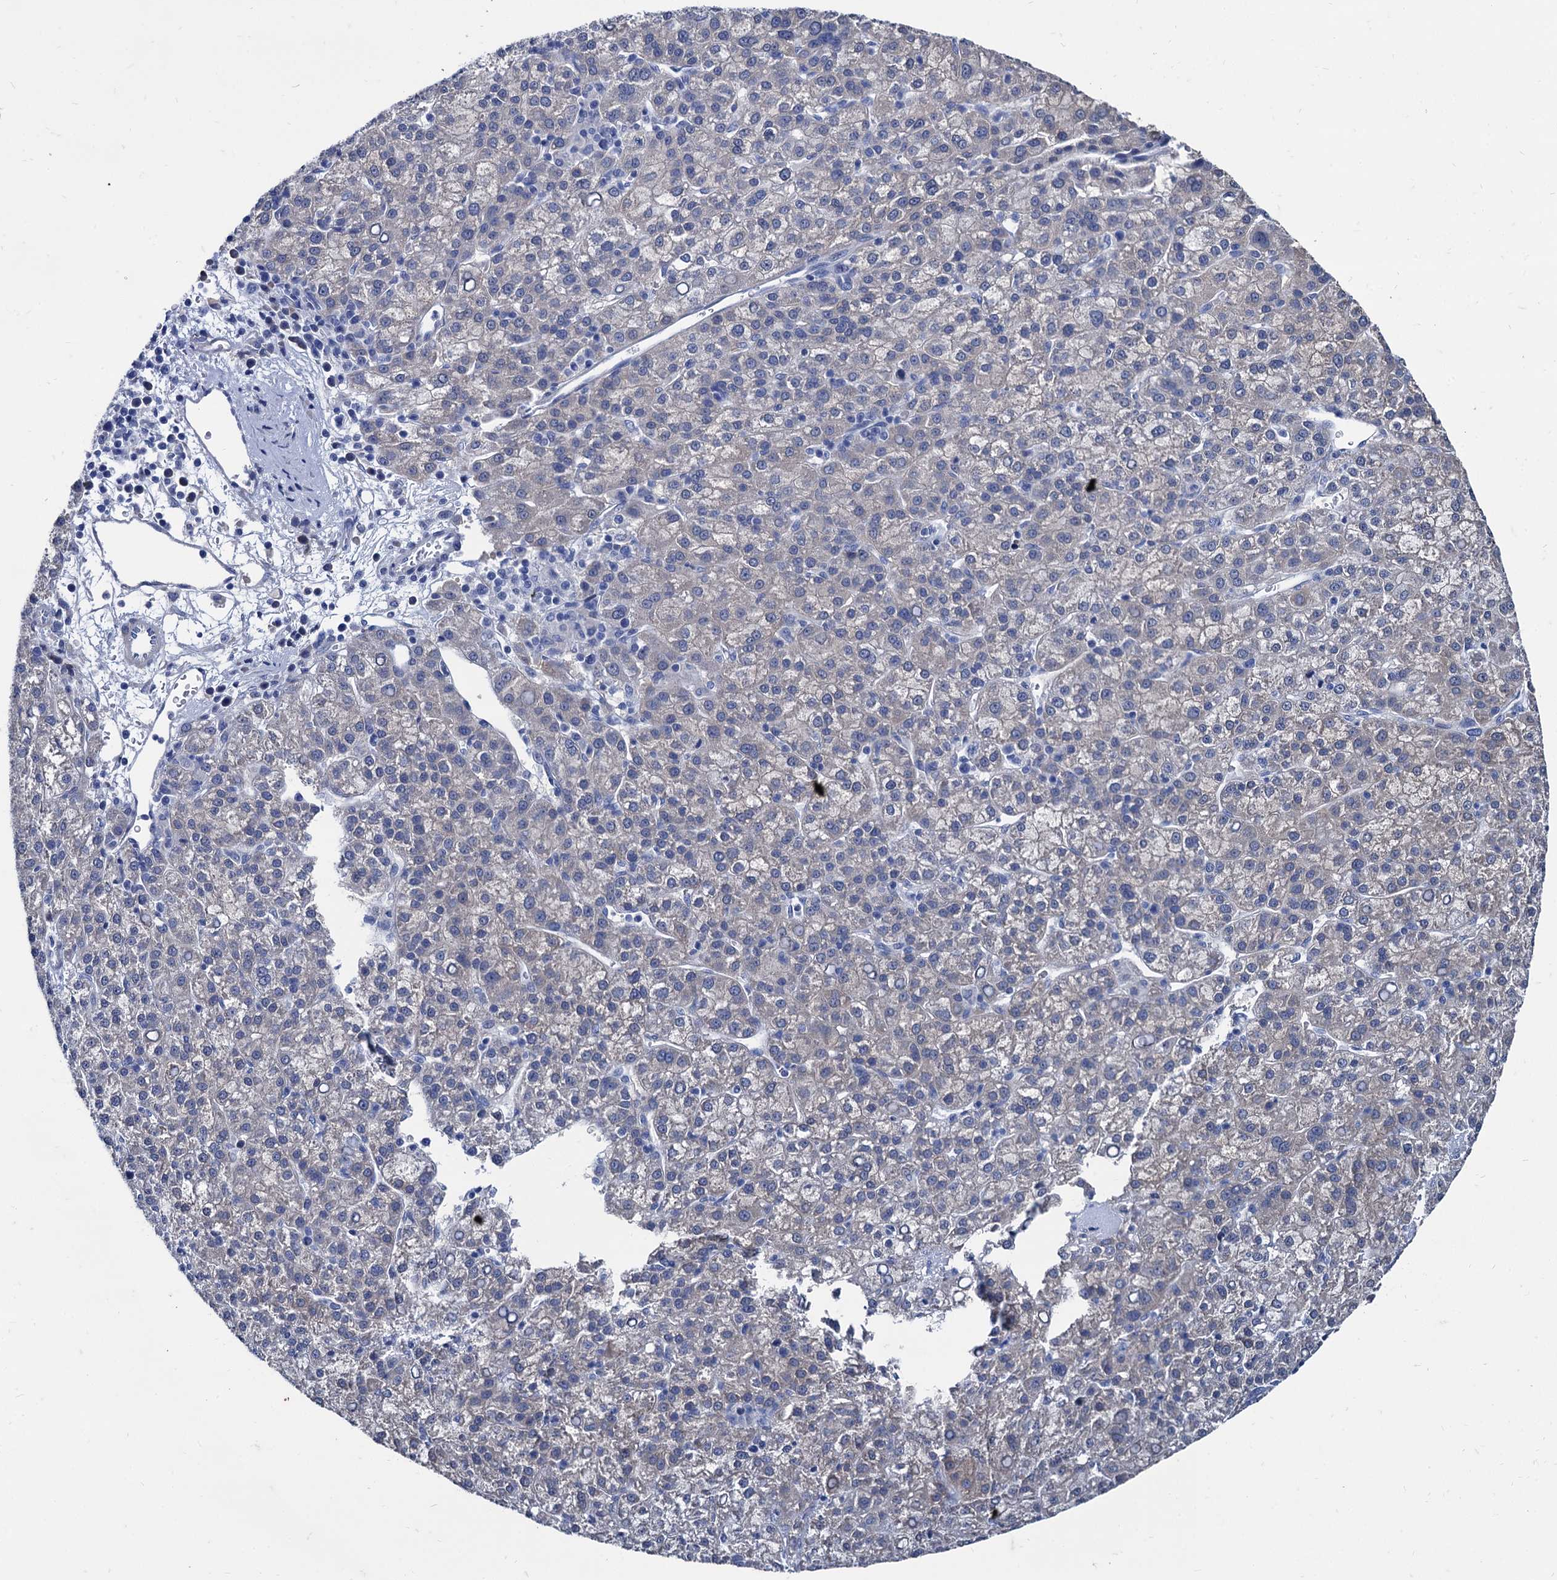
{"staining": {"intensity": "negative", "quantity": "none", "location": "none"}, "tissue": "liver cancer", "cell_type": "Tumor cells", "image_type": "cancer", "snomed": [{"axis": "morphology", "description": "Carcinoma, Hepatocellular, NOS"}, {"axis": "topography", "description": "Liver"}], "caption": "This is a photomicrograph of immunohistochemistry staining of liver cancer (hepatocellular carcinoma), which shows no positivity in tumor cells.", "gene": "FOXR2", "patient": {"sex": "female", "age": 58}}